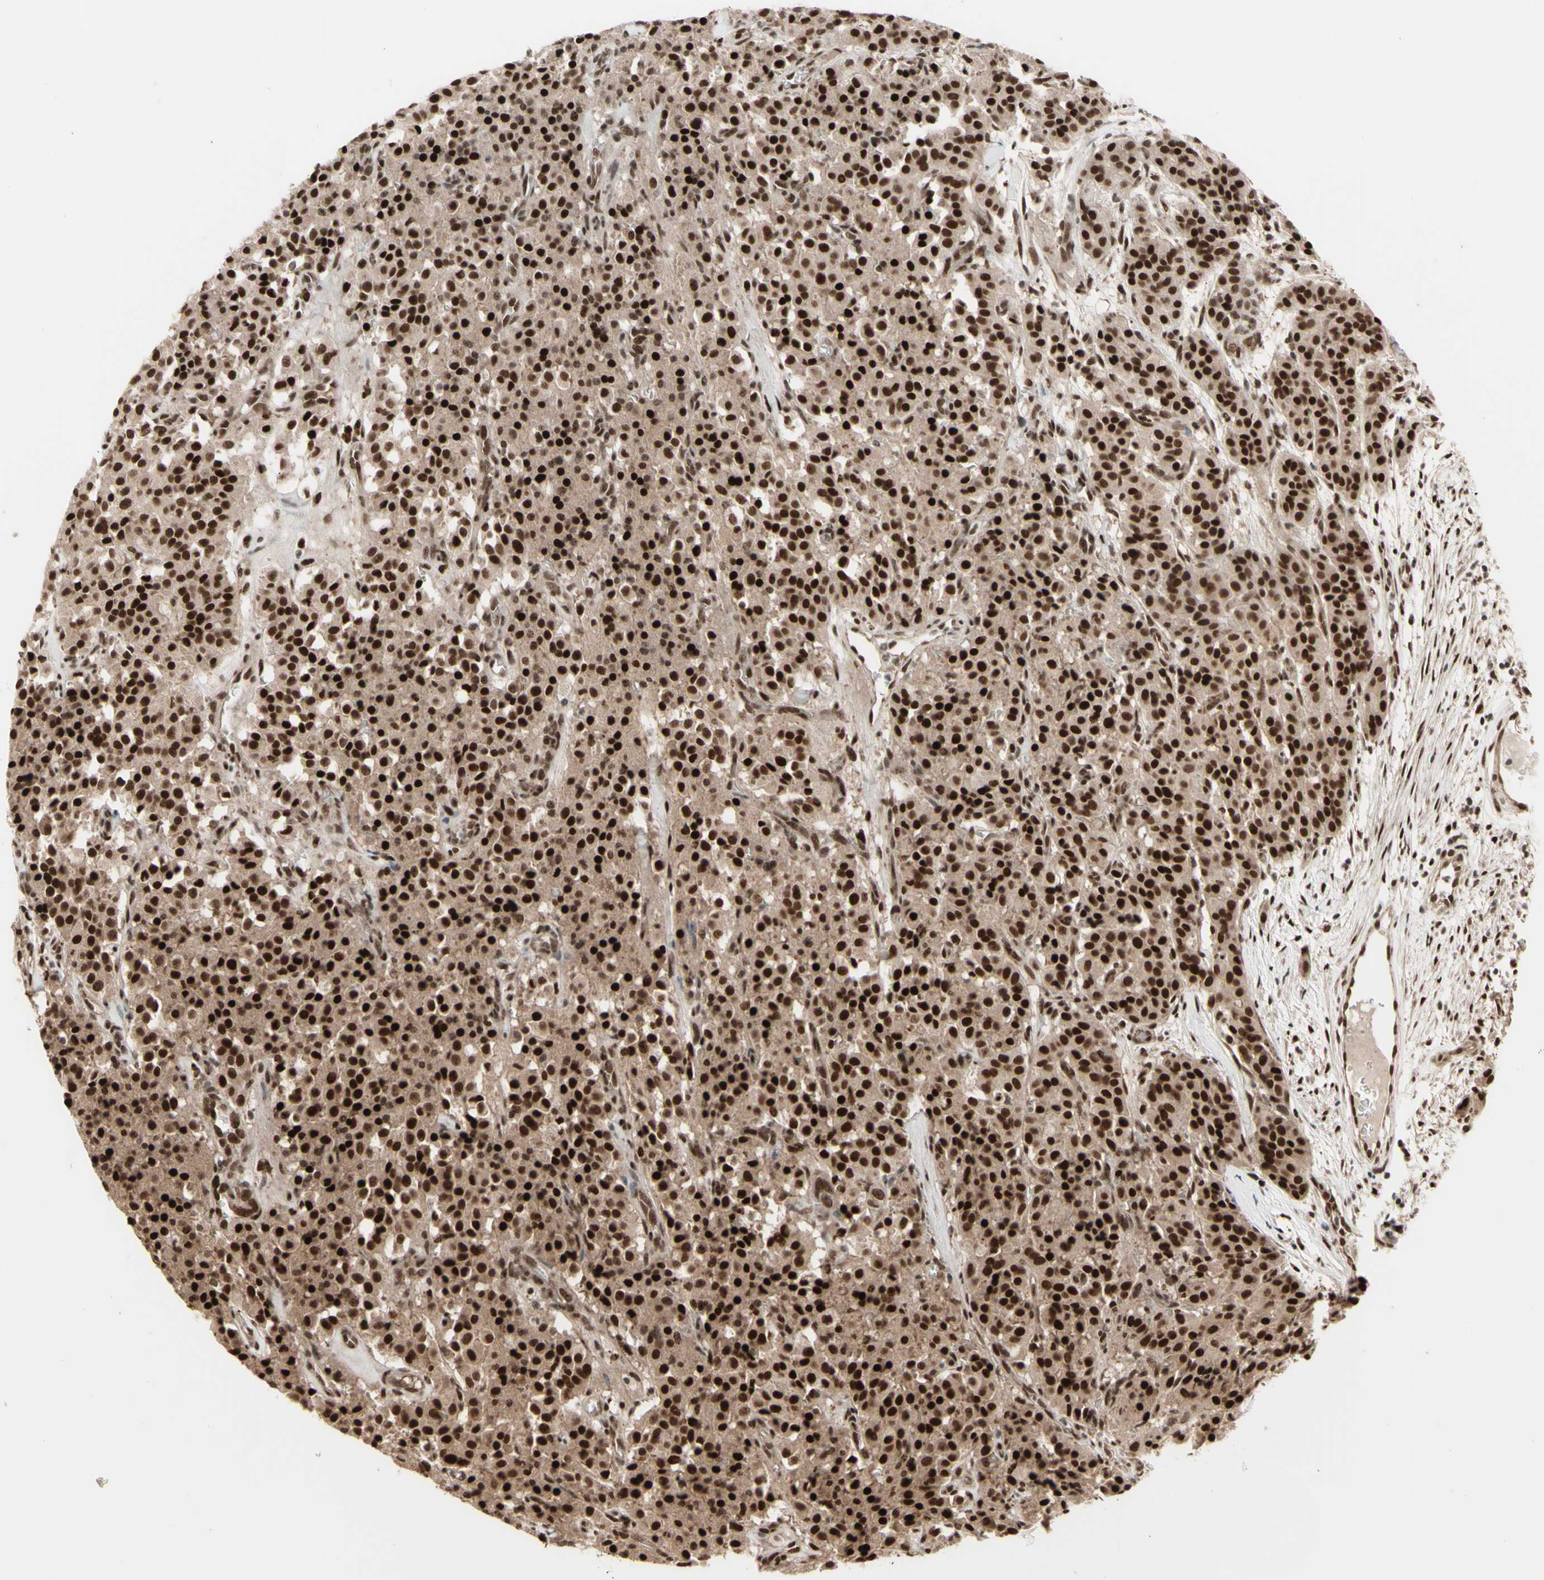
{"staining": {"intensity": "strong", "quantity": ">75%", "location": "cytoplasmic/membranous,nuclear"}, "tissue": "carcinoid", "cell_type": "Tumor cells", "image_type": "cancer", "snomed": [{"axis": "morphology", "description": "Carcinoid, malignant, NOS"}, {"axis": "topography", "description": "Lung"}], "caption": "A photomicrograph showing strong cytoplasmic/membranous and nuclear positivity in about >75% of tumor cells in carcinoid (malignant), as visualized by brown immunohistochemical staining.", "gene": "CBX1", "patient": {"sex": "male", "age": 30}}